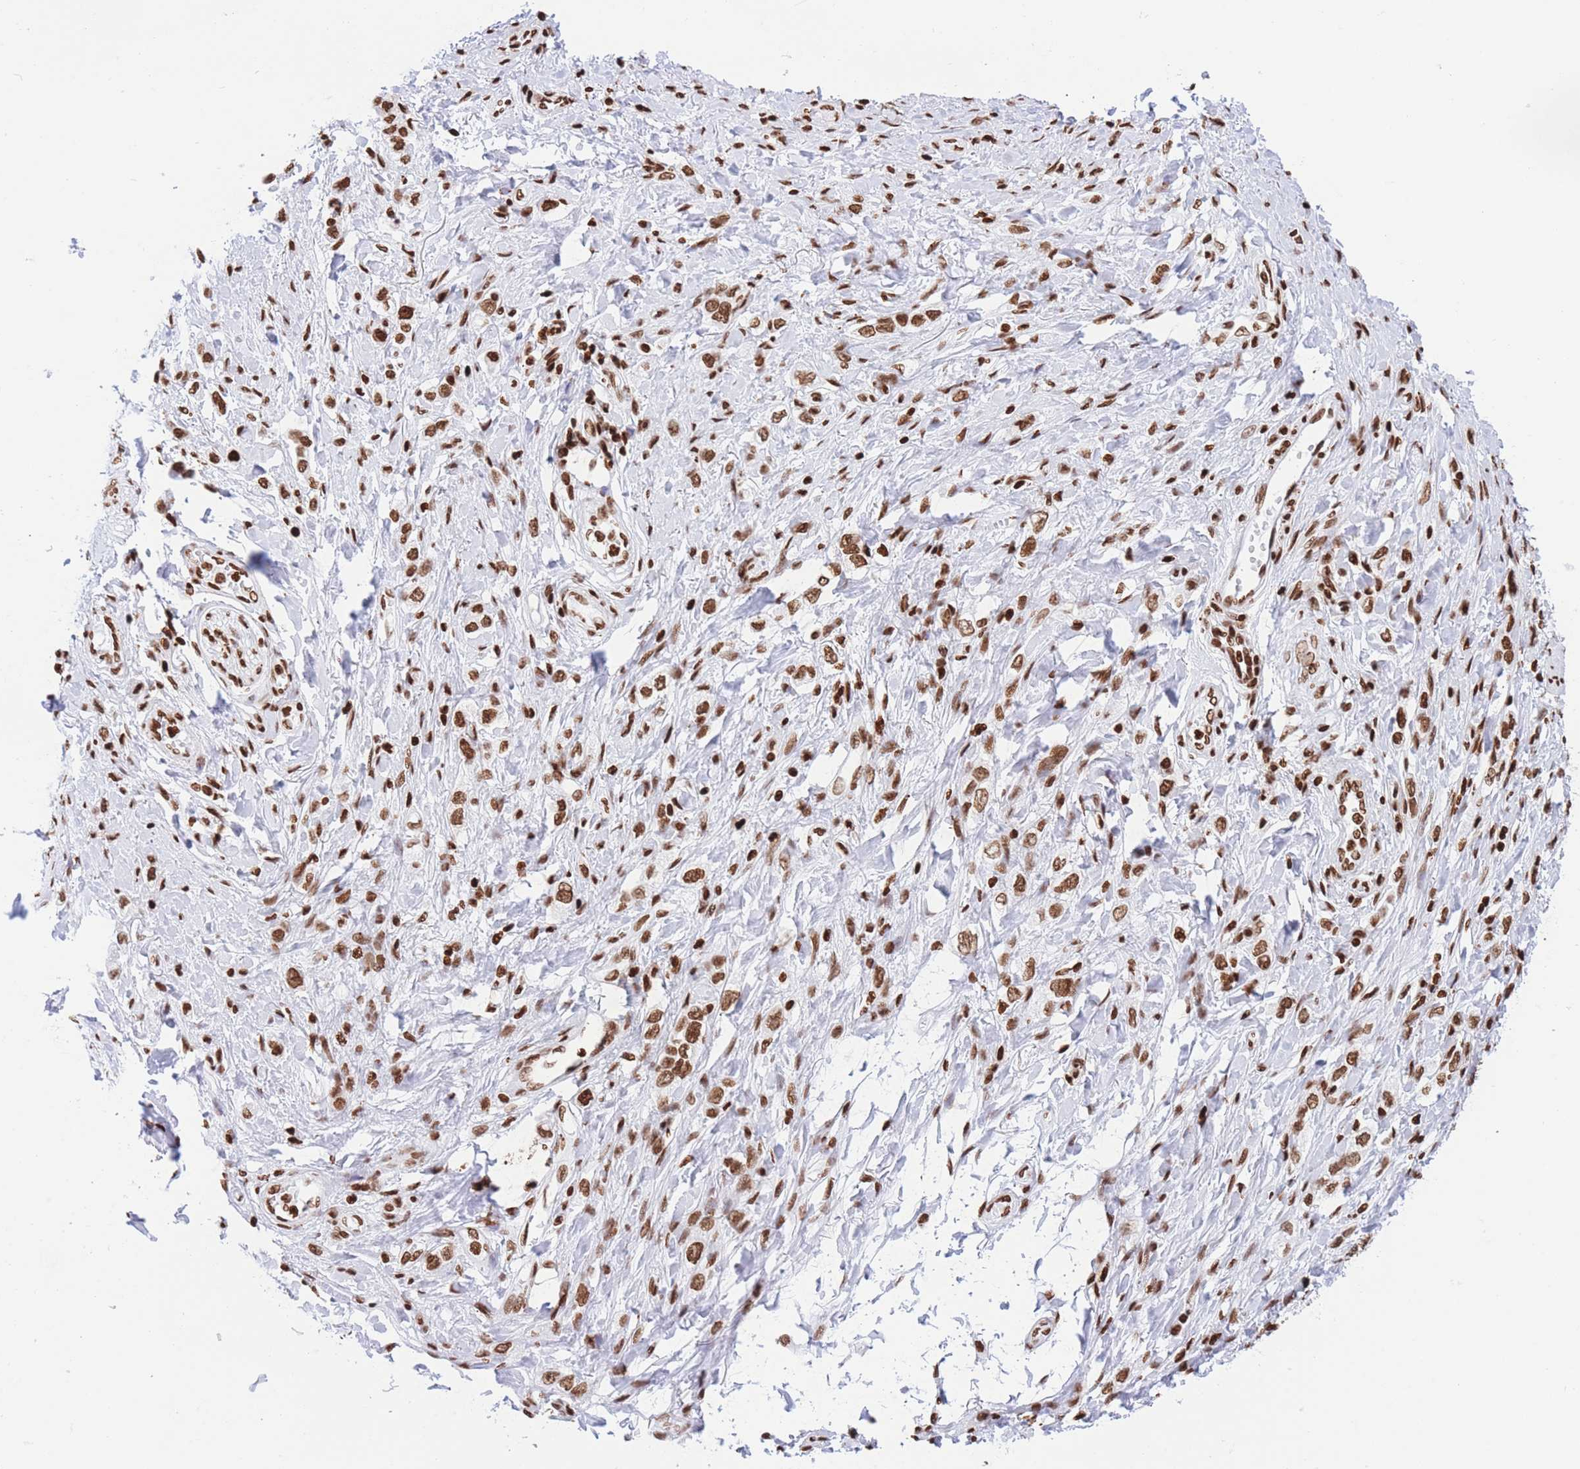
{"staining": {"intensity": "moderate", "quantity": ">75%", "location": "nuclear"}, "tissue": "stomach cancer", "cell_type": "Tumor cells", "image_type": "cancer", "snomed": [{"axis": "morphology", "description": "Adenocarcinoma, NOS"}, {"axis": "topography", "description": "Stomach"}], "caption": "Moderate nuclear positivity is appreciated in approximately >75% of tumor cells in adenocarcinoma (stomach). The staining was performed using DAB (3,3'-diaminobenzidine), with brown indicating positive protein expression. Nuclei are stained blue with hematoxylin.", "gene": "H2BC11", "patient": {"sex": "female", "age": 65}}